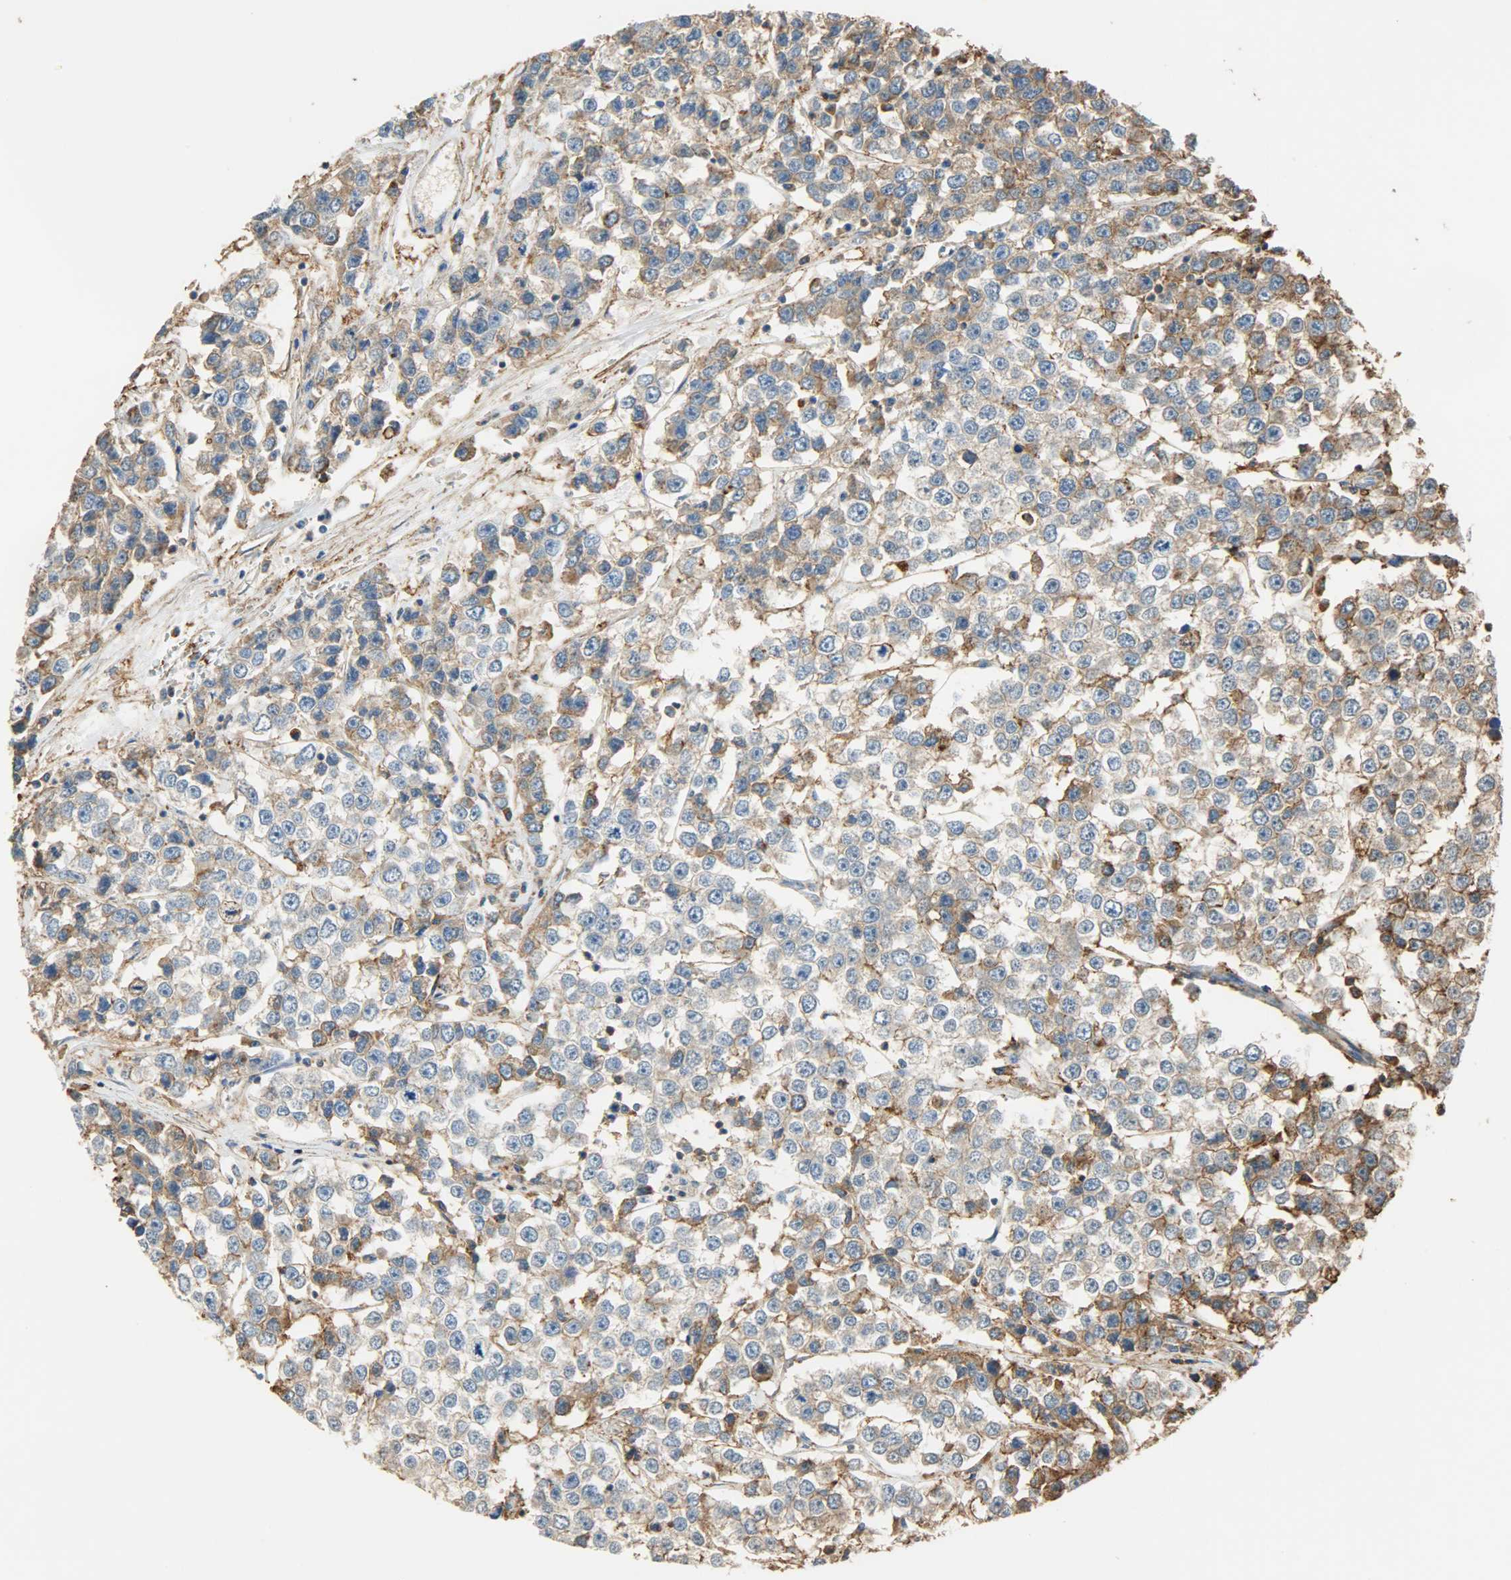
{"staining": {"intensity": "moderate", "quantity": "25%-75%", "location": "cytoplasmic/membranous"}, "tissue": "testis cancer", "cell_type": "Tumor cells", "image_type": "cancer", "snomed": [{"axis": "morphology", "description": "Seminoma, NOS"}, {"axis": "morphology", "description": "Carcinoma, Embryonal, NOS"}, {"axis": "topography", "description": "Testis"}], "caption": "Embryonal carcinoma (testis) stained with DAB (3,3'-diaminobenzidine) immunohistochemistry demonstrates medium levels of moderate cytoplasmic/membranous staining in approximately 25%-75% of tumor cells. (Stains: DAB (3,3'-diaminobenzidine) in brown, nuclei in blue, Microscopy: brightfield microscopy at high magnification).", "gene": "ANXA6", "patient": {"sex": "male", "age": 52}}